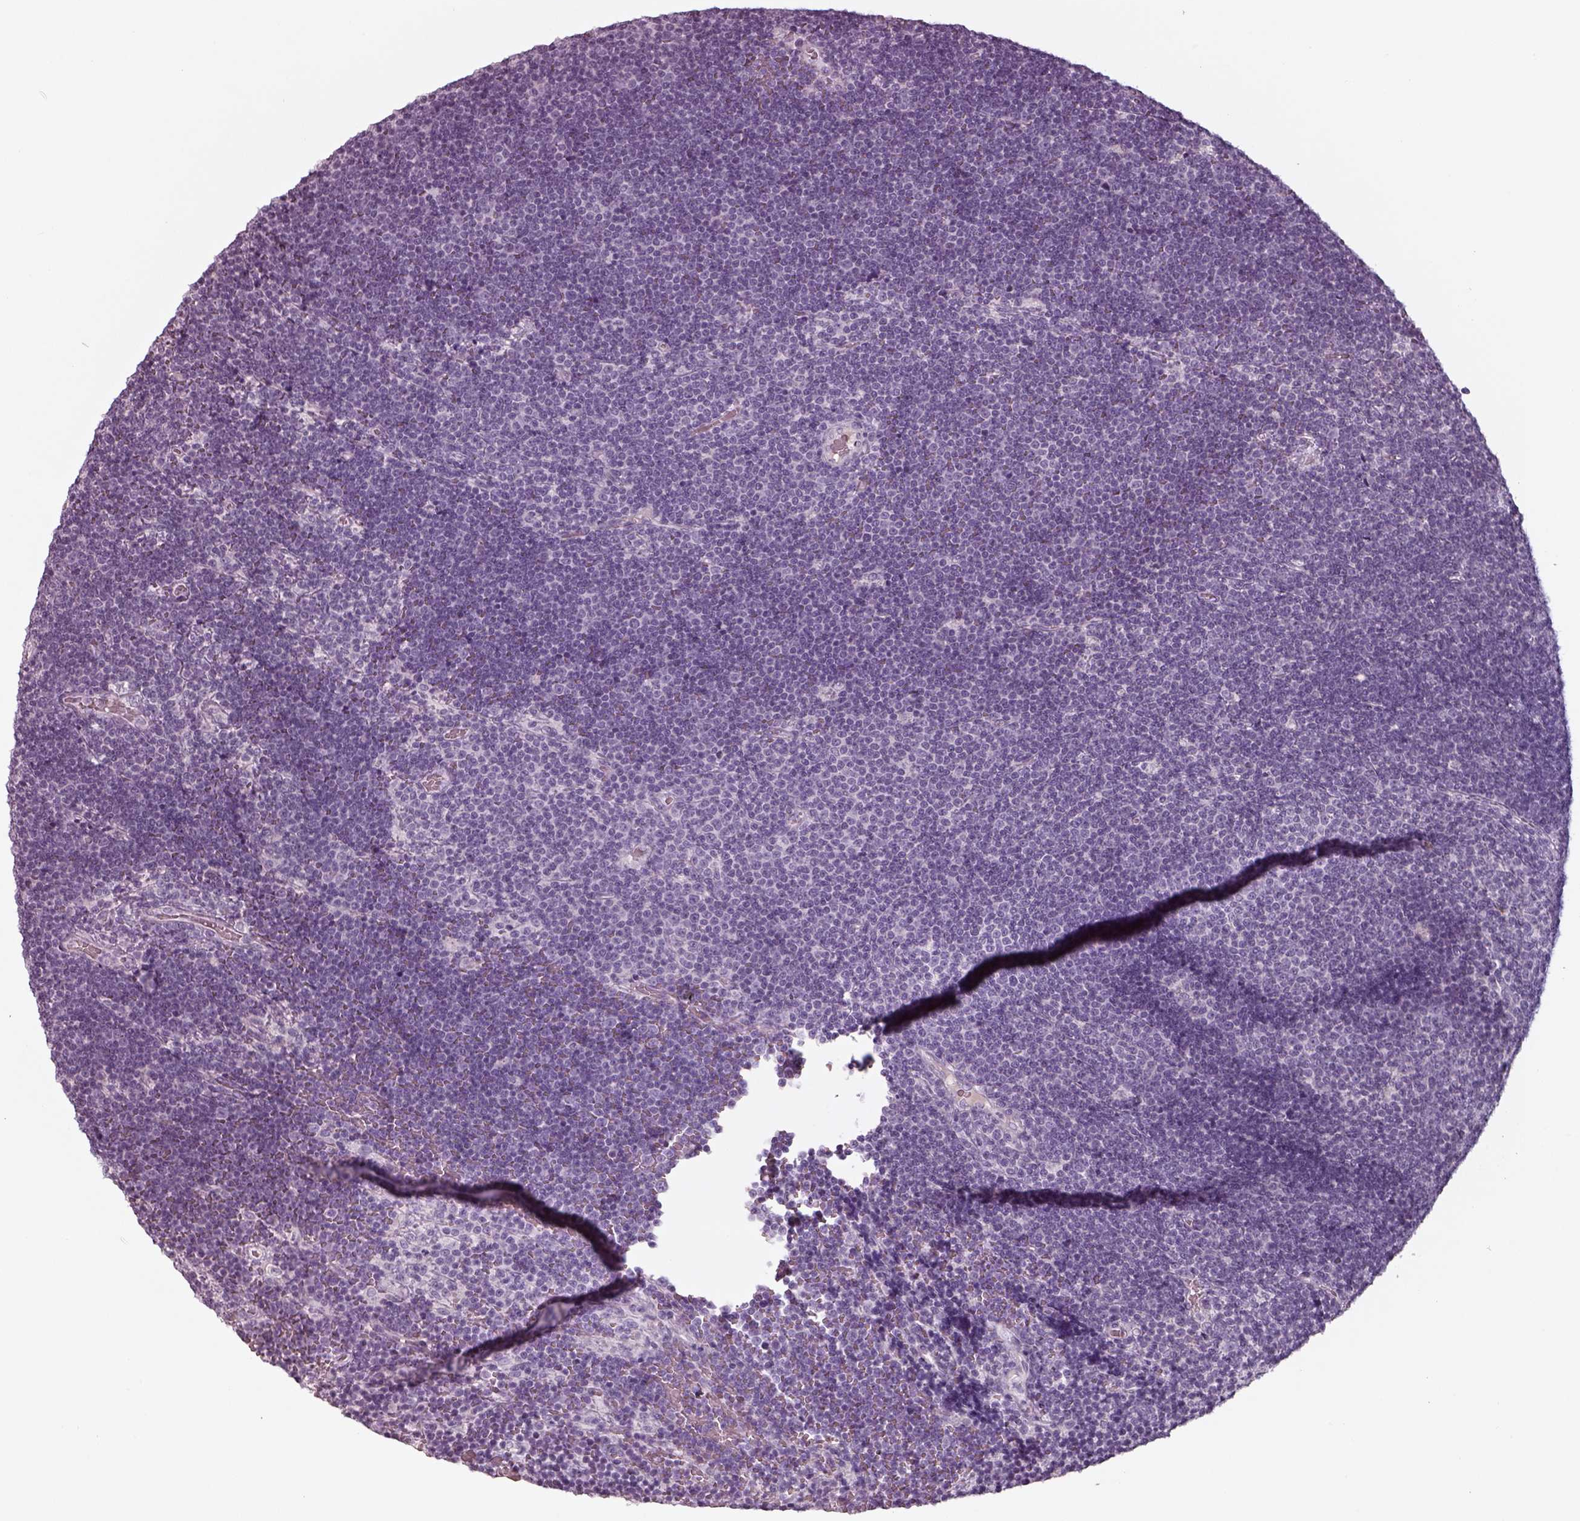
{"staining": {"intensity": "negative", "quantity": "none", "location": "none"}, "tissue": "lymphoma", "cell_type": "Tumor cells", "image_type": "cancer", "snomed": [{"axis": "morphology", "description": "Malignant lymphoma, non-Hodgkin's type, Low grade"}, {"axis": "topography", "description": "Brain"}], "caption": "Immunohistochemistry (IHC) of lymphoma exhibits no staining in tumor cells.", "gene": "SEPTIN14", "patient": {"sex": "female", "age": 66}}